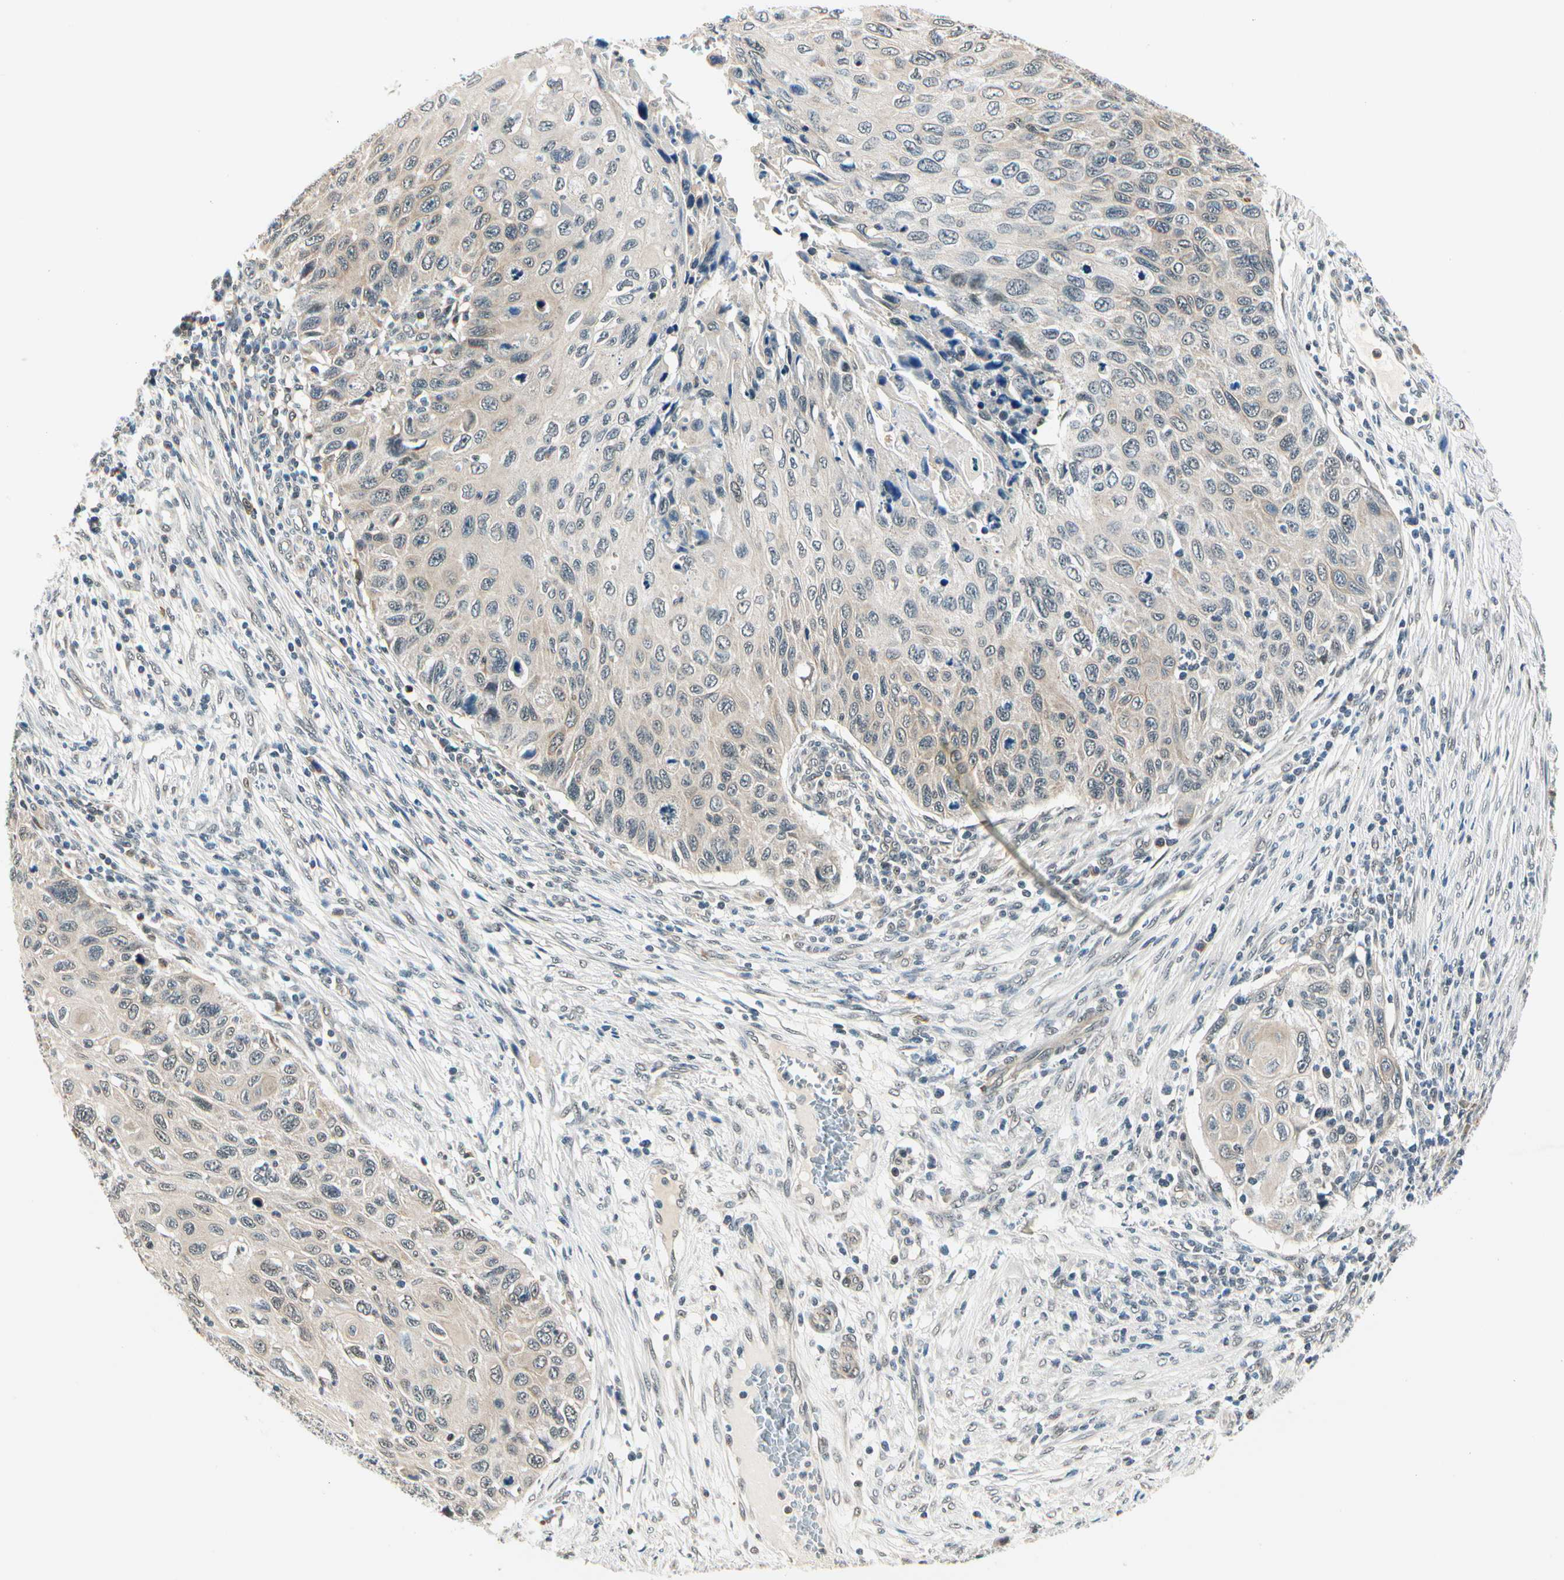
{"staining": {"intensity": "weak", "quantity": "<25%", "location": "cytoplasmic/membranous"}, "tissue": "cervical cancer", "cell_type": "Tumor cells", "image_type": "cancer", "snomed": [{"axis": "morphology", "description": "Squamous cell carcinoma, NOS"}, {"axis": "topography", "description": "Cervix"}], "caption": "Human squamous cell carcinoma (cervical) stained for a protein using immunohistochemistry (IHC) displays no expression in tumor cells.", "gene": "PDK2", "patient": {"sex": "female", "age": 70}}